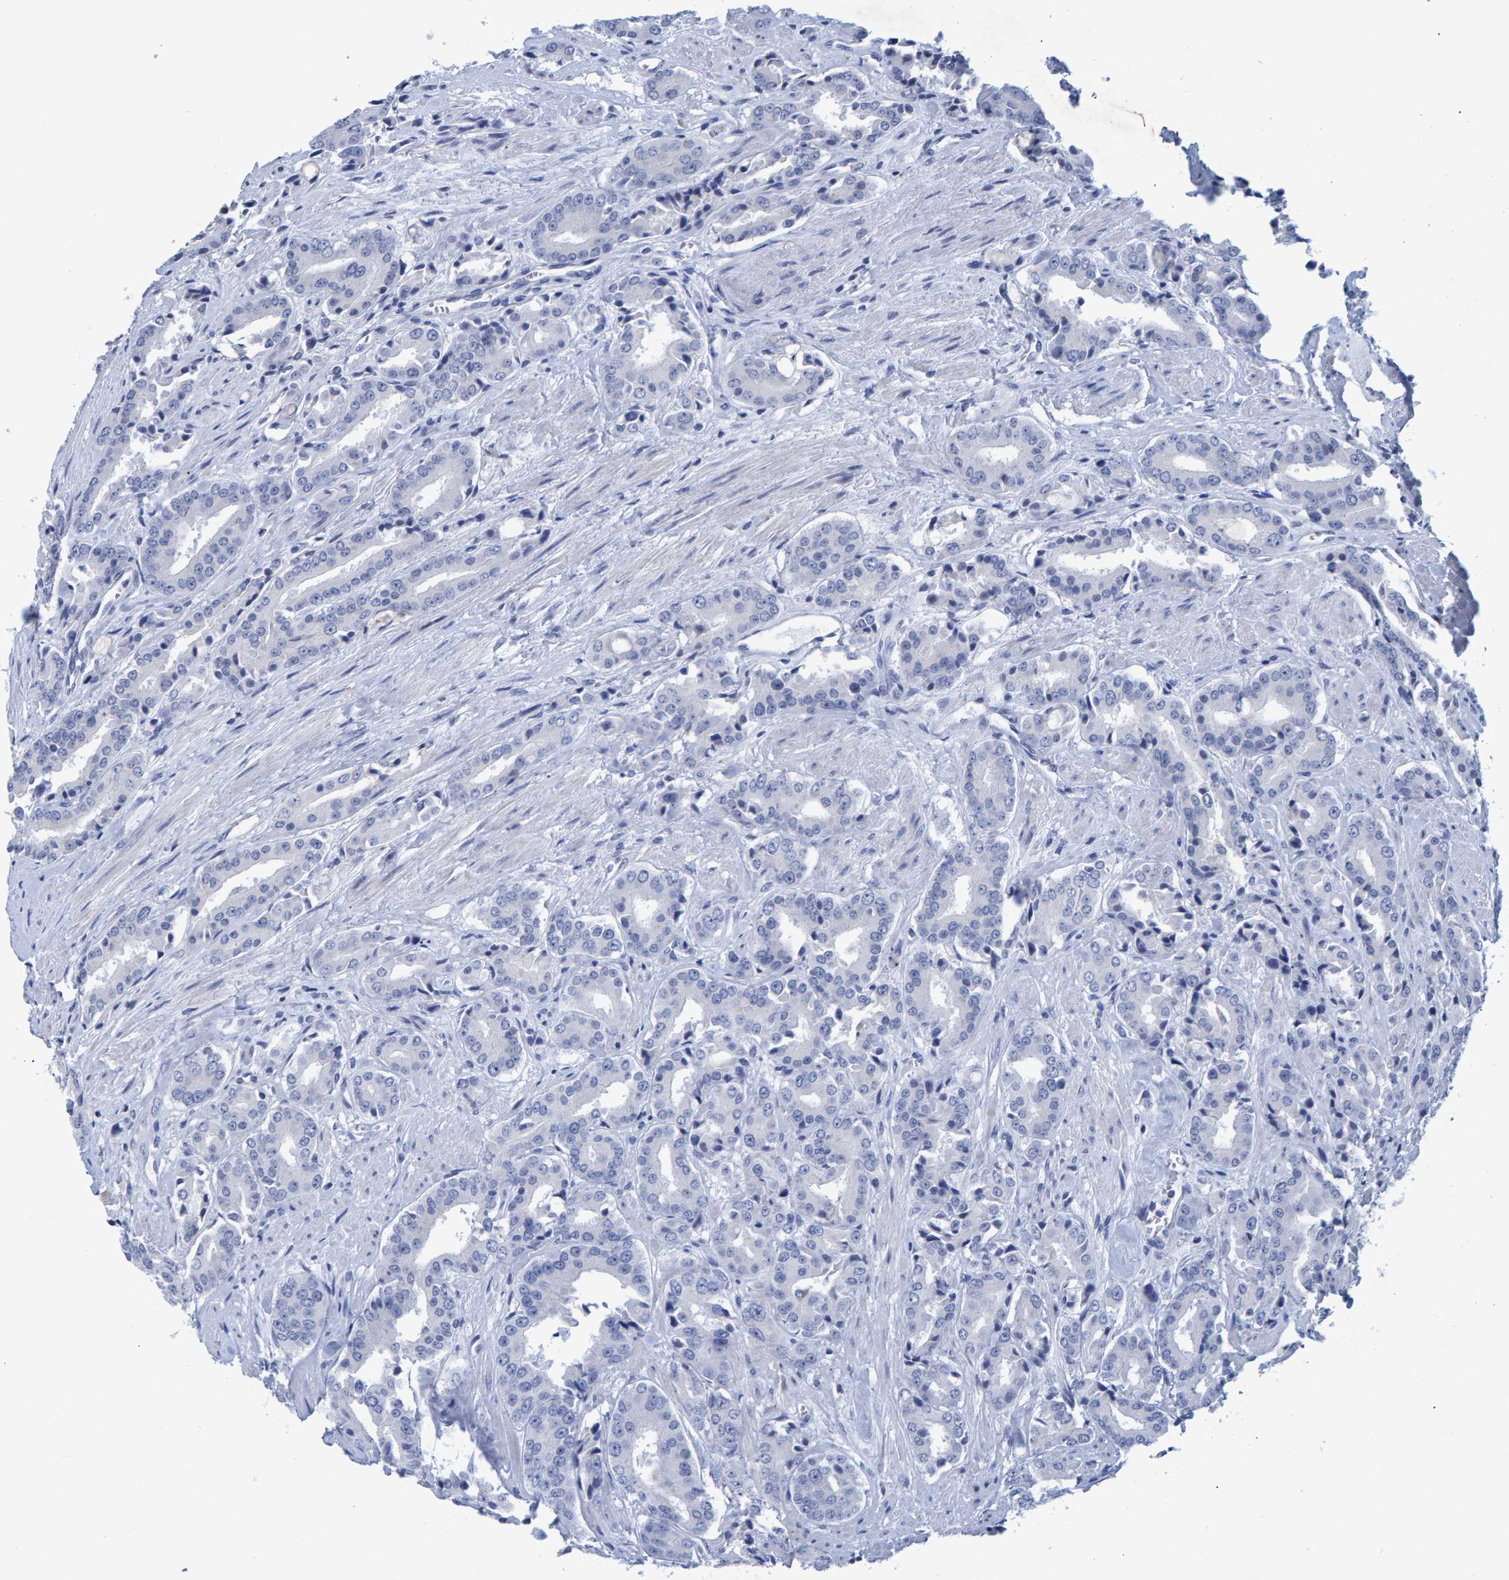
{"staining": {"intensity": "negative", "quantity": "none", "location": "none"}, "tissue": "prostate cancer", "cell_type": "Tumor cells", "image_type": "cancer", "snomed": [{"axis": "morphology", "description": "Adenocarcinoma, High grade"}, {"axis": "topography", "description": "Prostate"}], "caption": "High magnification brightfield microscopy of prostate cancer (high-grade adenocarcinoma) stained with DAB (brown) and counterstained with hematoxylin (blue): tumor cells show no significant staining.", "gene": "PROCA1", "patient": {"sex": "male", "age": 71}}